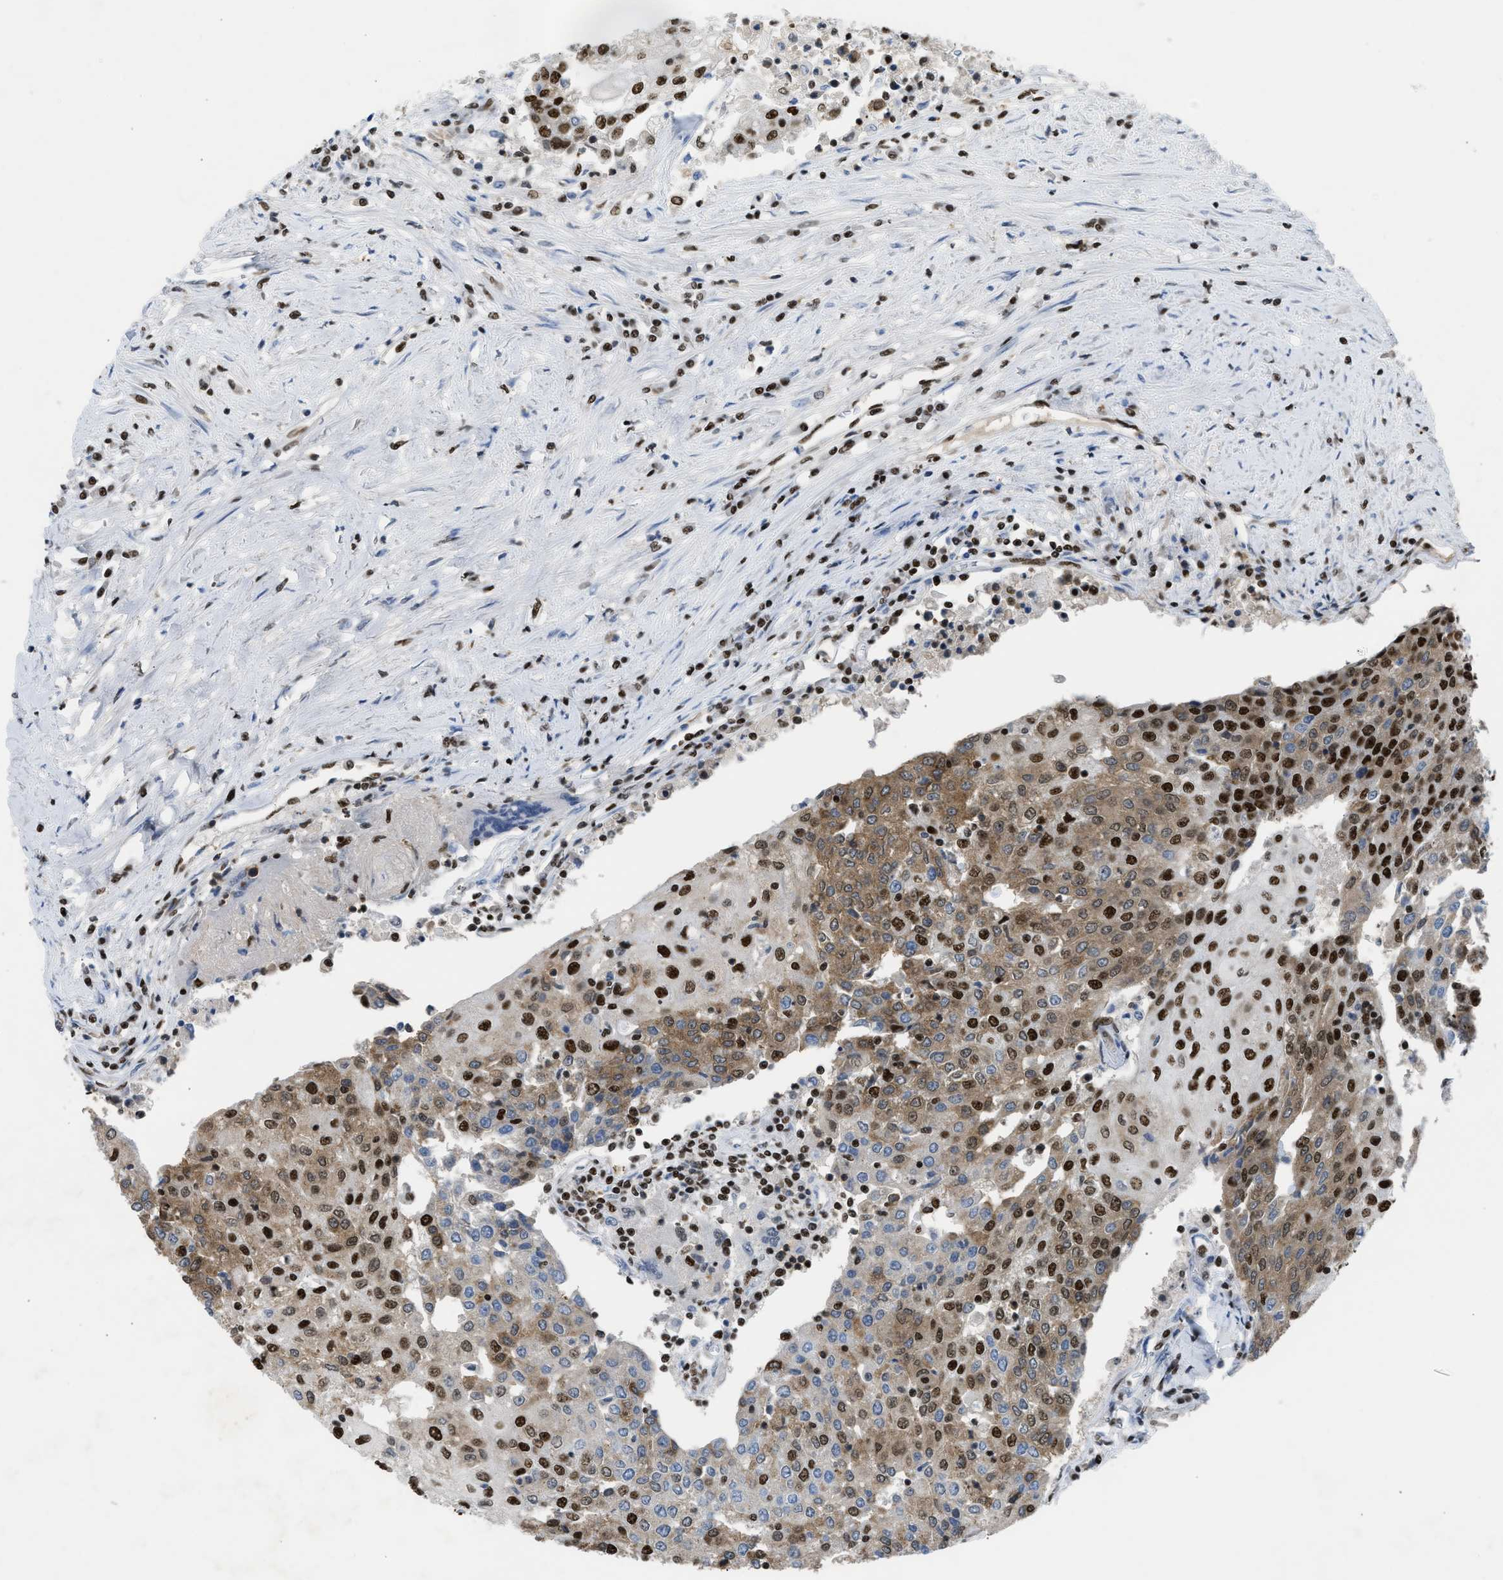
{"staining": {"intensity": "strong", "quantity": ">75%", "location": "cytoplasmic/membranous,nuclear"}, "tissue": "urothelial cancer", "cell_type": "Tumor cells", "image_type": "cancer", "snomed": [{"axis": "morphology", "description": "Urothelial carcinoma, High grade"}, {"axis": "topography", "description": "Urinary bladder"}], "caption": "High-grade urothelial carcinoma was stained to show a protein in brown. There is high levels of strong cytoplasmic/membranous and nuclear positivity in approximately >75% of tumor cells.", "gene": "SCAF4", "patient": {"sex": "female", "age": 85}}